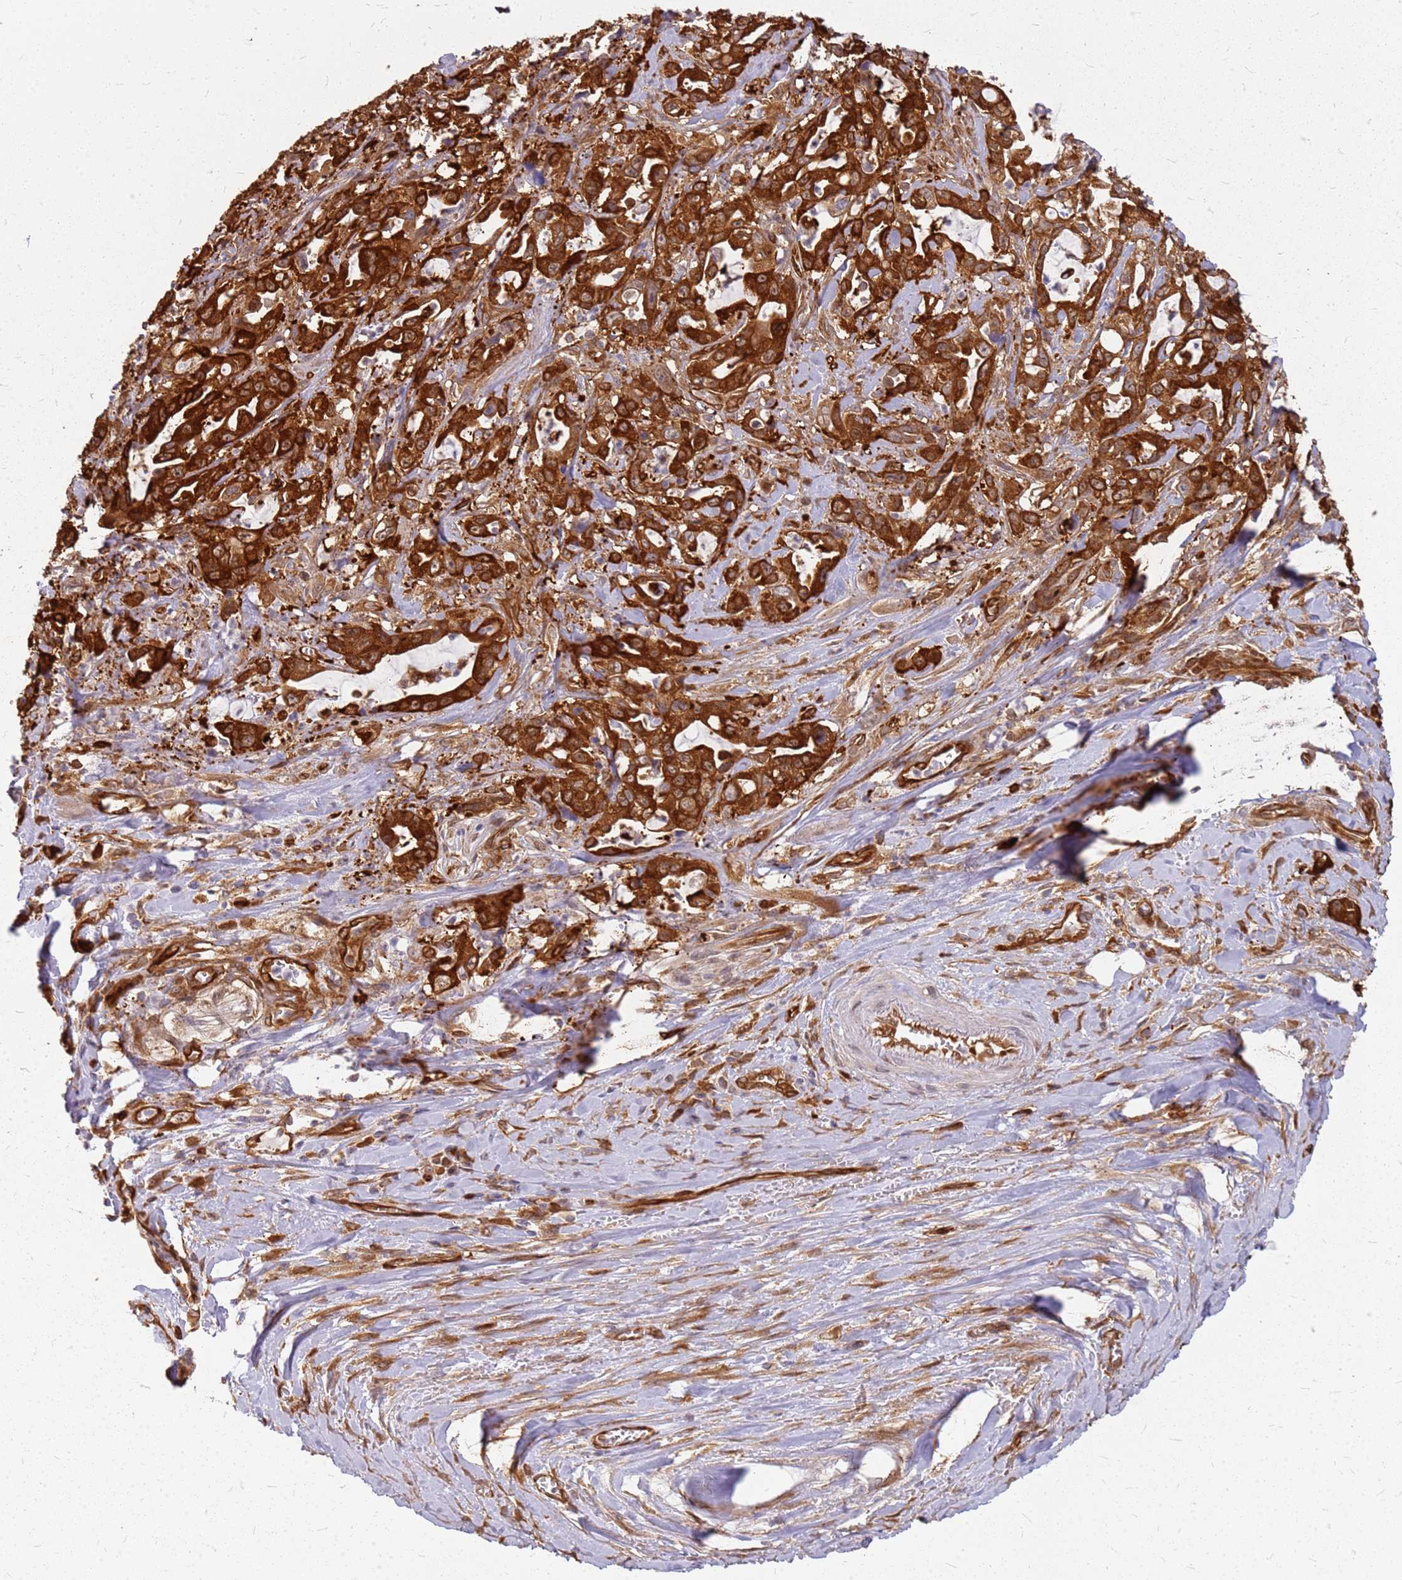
{"staining": {"intensity": "strong", "quantity": ">75%", "location": "cytoplasmic/membranous"}, "tissue": "pancreatic cancer", "cell_type": "Tumor cells", "image_type": "cancer", "snomed": [{"axis": "morphology", "description": "Adenocarcinoma, NOS"}, {"axis": "topography", "description": "Pancreas"}], "caption": "Immunohistochemistry staining of pancreatic cancer, which exhibits high levels of strong cytoplasmic/membranous staining in about >75% of tumor cells indicating strong cytoplasmic/membranous protein expression. The staining was performed using DAB (3,3'-diaminobenzidine) (brown) for protein detection and nuclei were counterstained in hematoxylin (blue).", "gene": "HDX", "patient": {"sex": "female", "age": 61}}